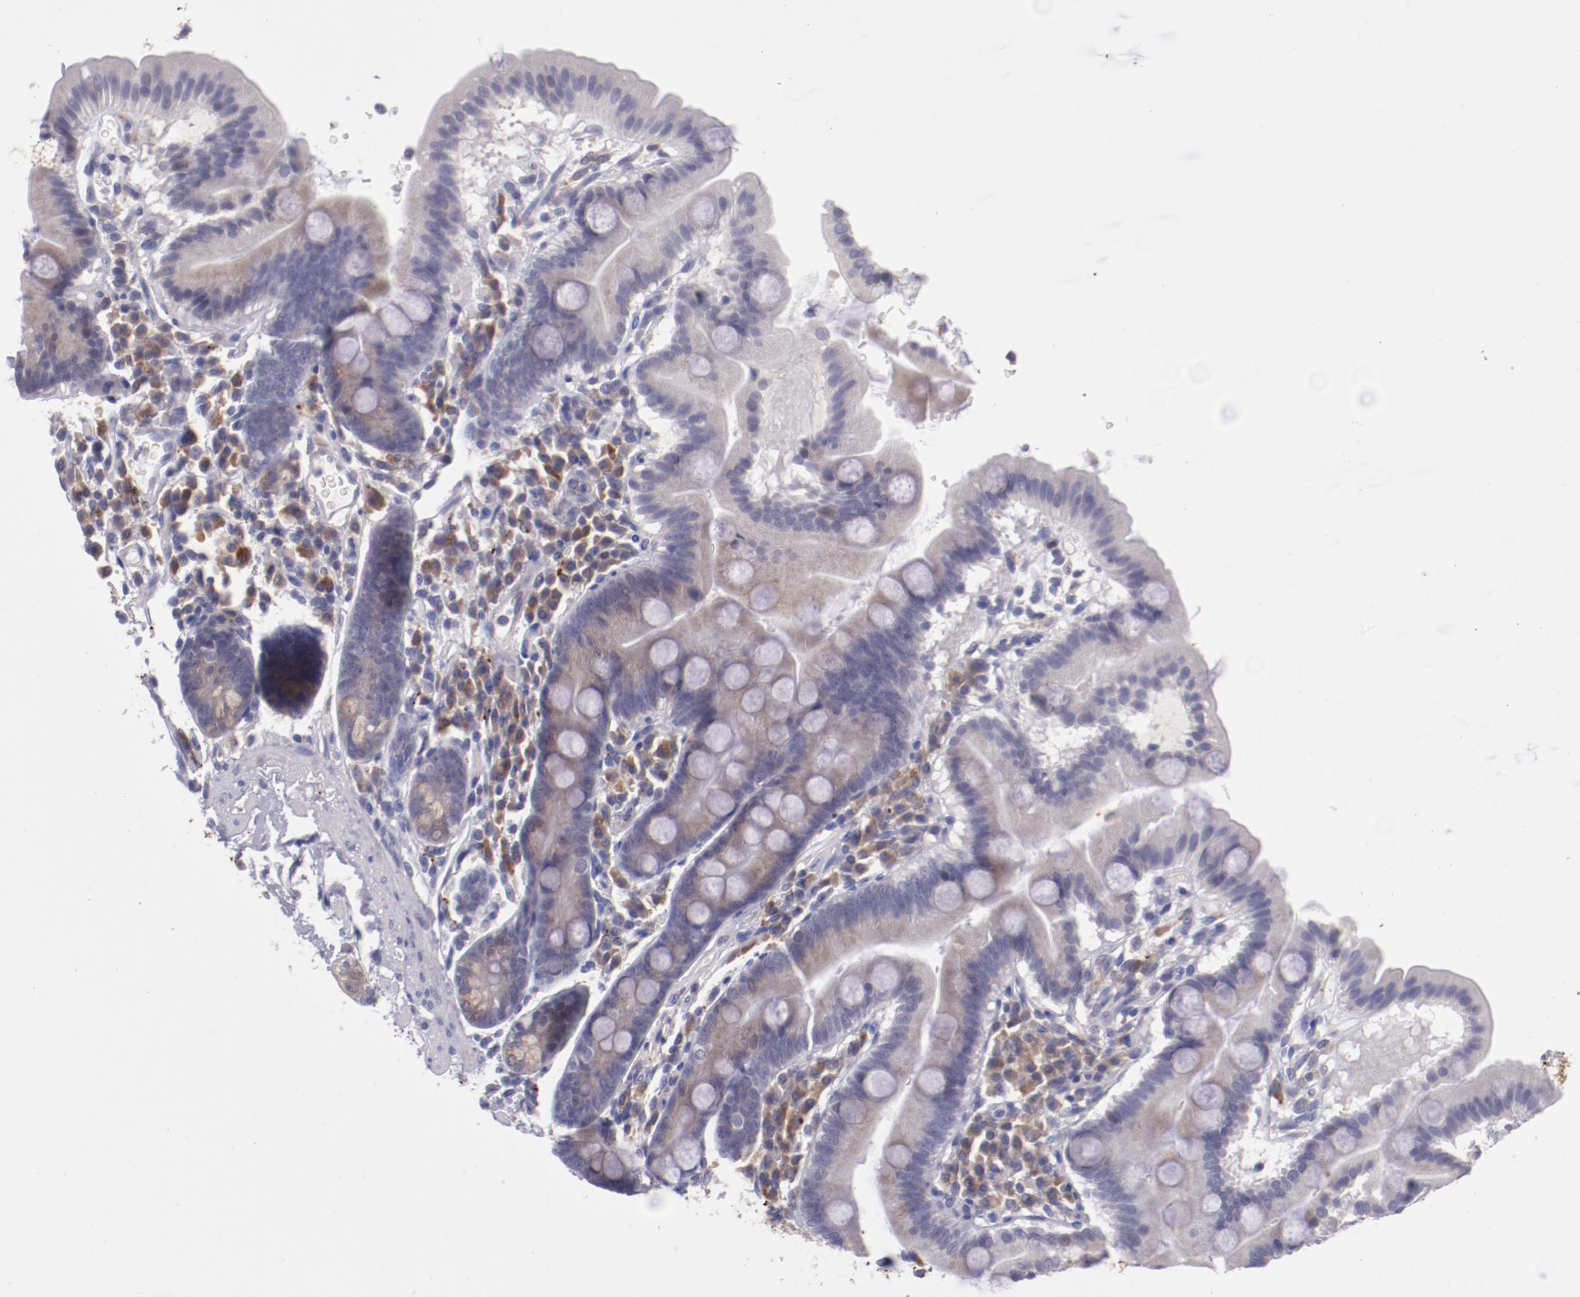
{"staining": {"intensity": "weak", "quantity": "25%-75%", "location": "cytoplasmic/membranous"}, "tissue": "duodenum", "cell_type": "Glandular cells", "image_type": "normal", "snomed": [{"axis": "morphology", "description": "Normal tissue, NOS"}, {"axis": "topography", "description": "Duodenum"}], "caption": "Brown immunohistochemical staining in unremarkable human duodenum displays weak cytoplasmic/membranous staining in approximately 25%-75% of glandular cells.", "gene": "TRAF3", "patient": {"sex": "male", "age": 50}}